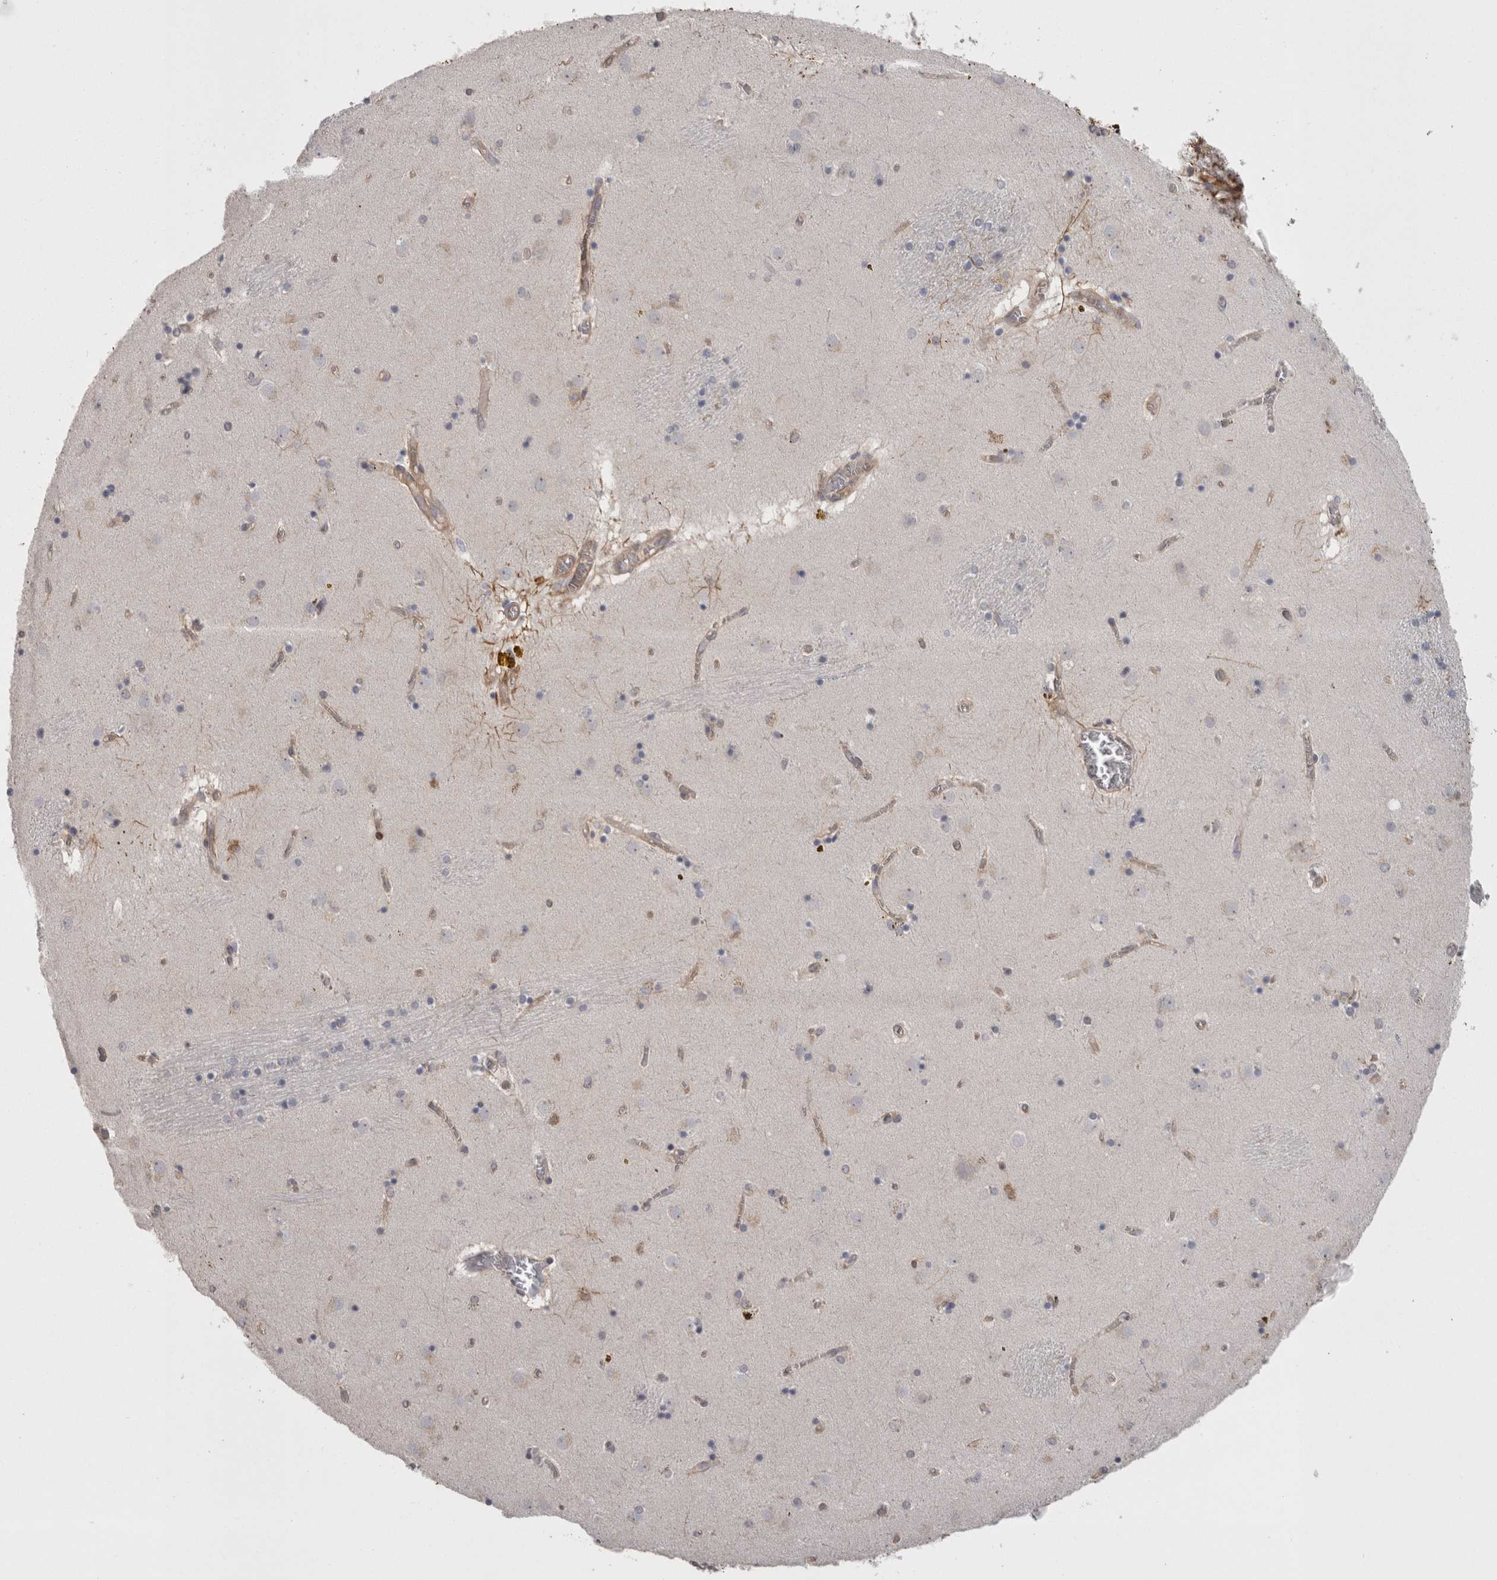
{"staining": {"intensity": "weak", "quantity": "<25%", "location": "cytoplasmic/membranous"}, "tissue": "caudate", "cell_type": "Glial cells", "image_type": "normal", "snomed": [{"axis": "morphology", "description": "Normal tissue, NOS"}, {"axis": "topography", "description": "Lateral ventricle wall"}], "caption": "Immunohistochemistry (IHC) micrograph of unremarkable caudate stained for a protein (brown), which exhibits no positivity in glial cells. The staining was performed using DAB to visualize the protein expression in brown, while the nuclei were stained in blue with hematoxylin (Magnification: 20x).", "gene": "RMDN1", "patient": {"sex": "male", "age": 70}}